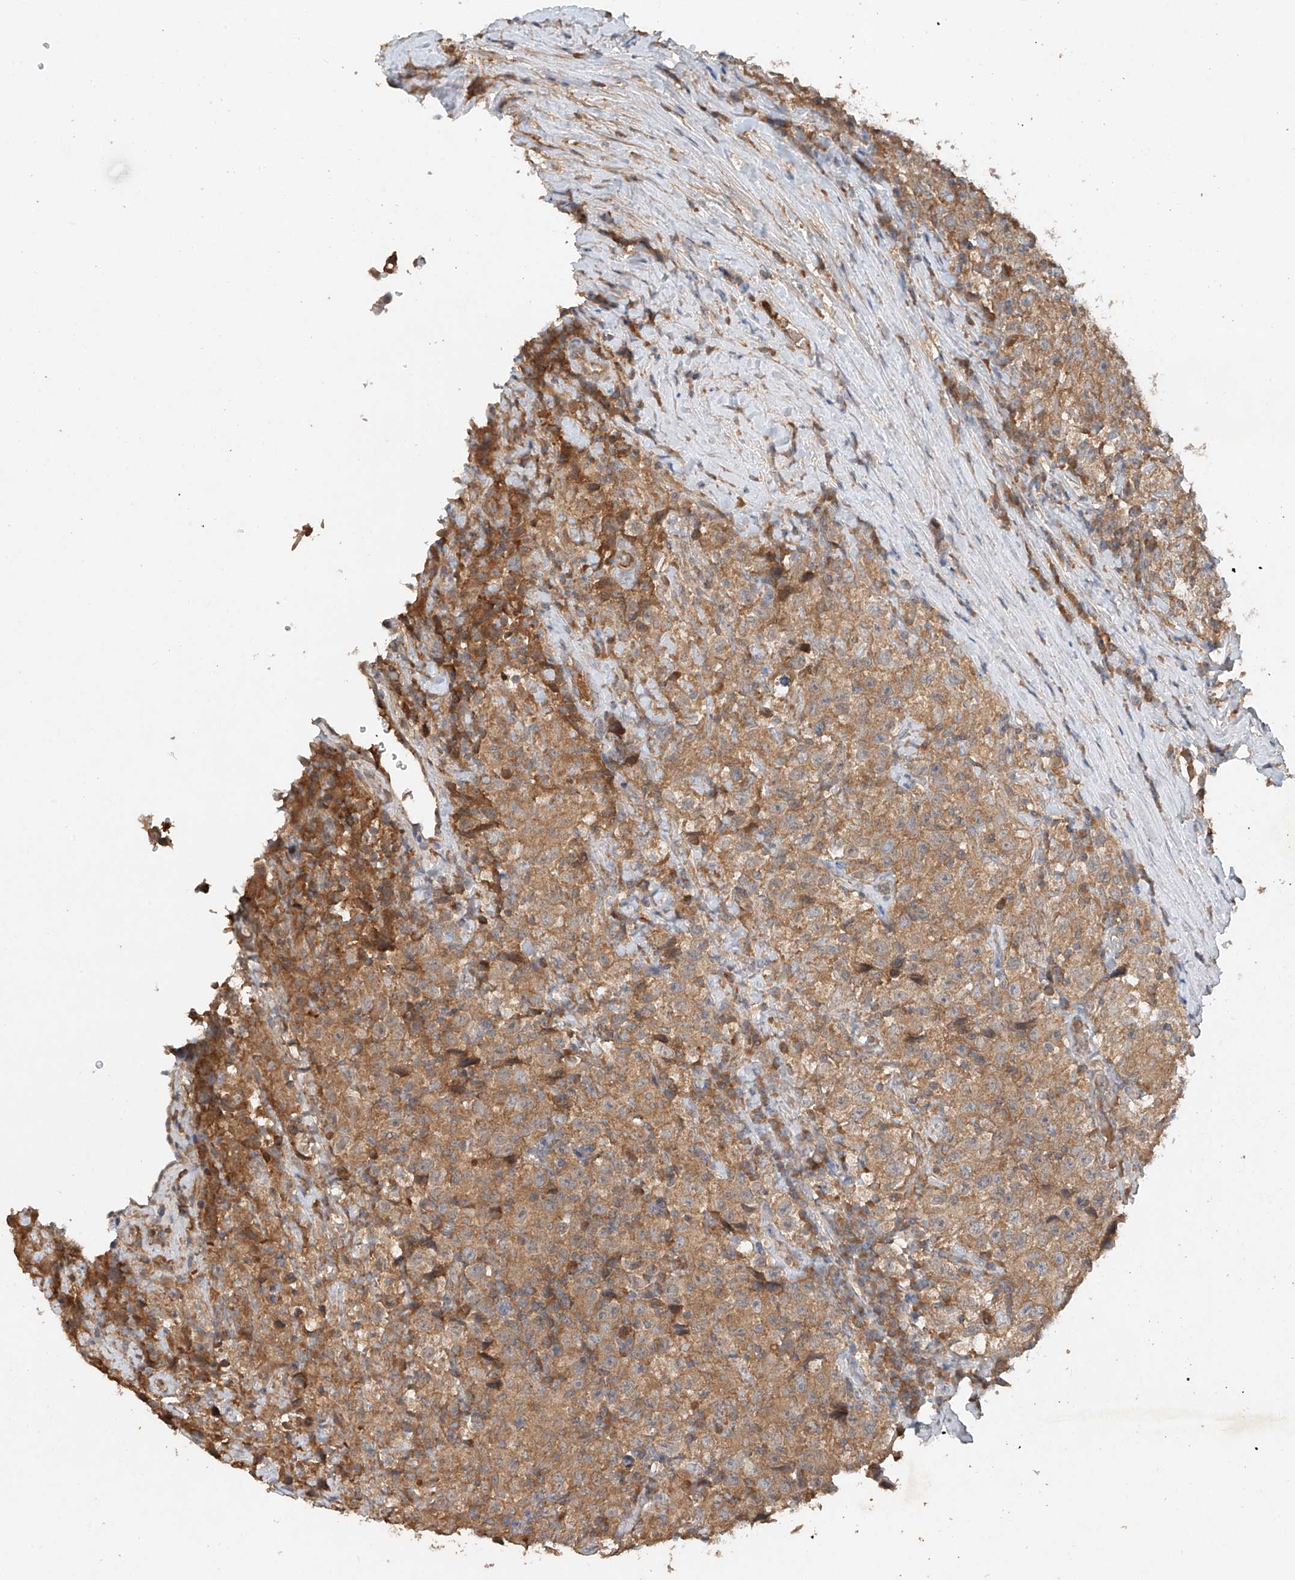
{"staining": {"intensity": "moderate", "quantity": ">75%", "location": "cytoplasmic/membranous"}, "tissue": "testis cancer", "cell_type": "Tumor cells", "image_type": "cancer", "snomed": [{"axis": "morphology", "description": "Seminoma, NOS"}, {"axis": "topography", "description": "Testis"}], "caption": "Immunohistochemical staining of human testis seminoma displays medium levels of moderate cytoplasmic/membranous staining in about >75% of tumor cells.", "gene": "GNB1L", "patient": {"sex": "male", "age": 41}}